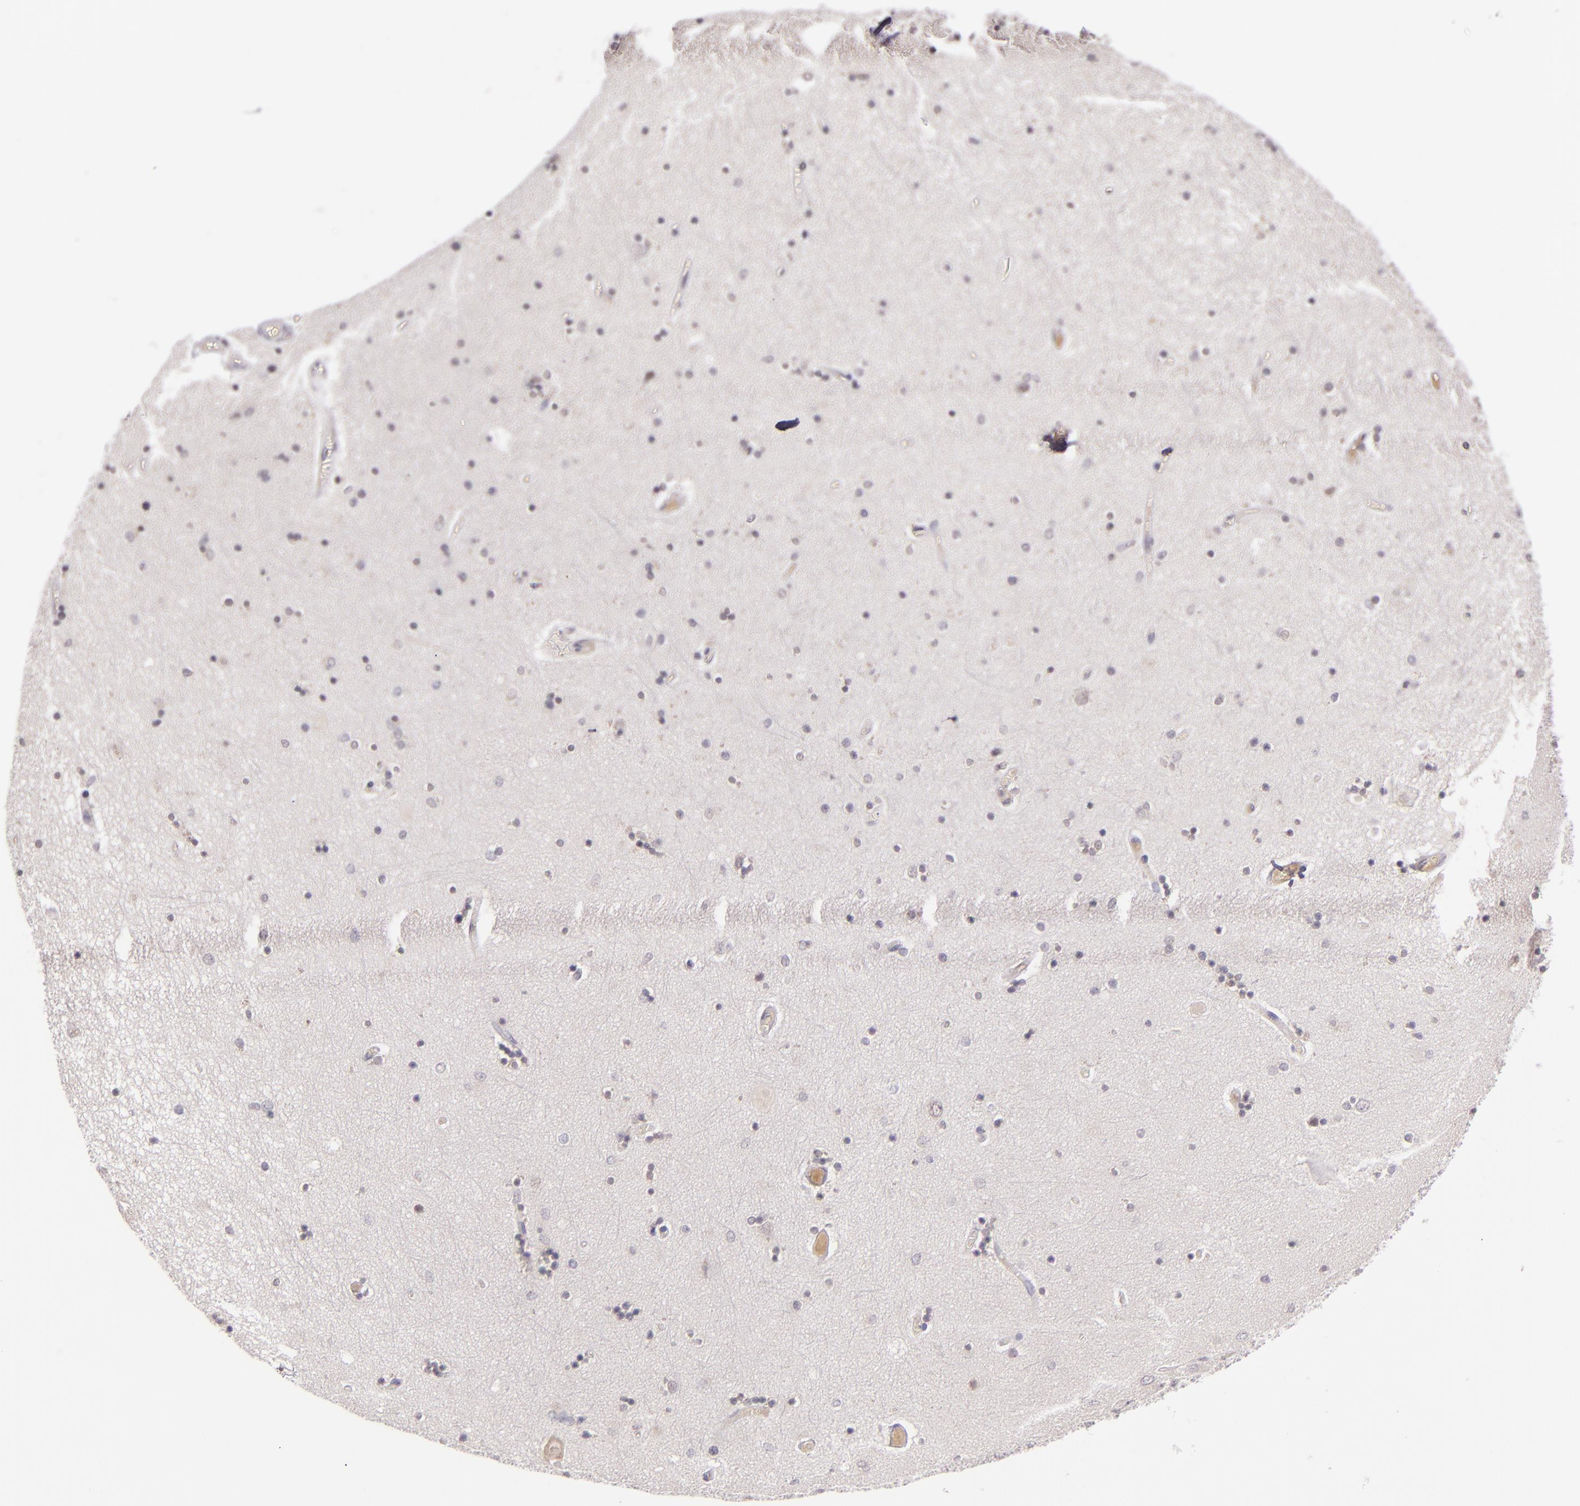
{"staining": {"intensity": "negative", "quantity": "none", "location": "none"}, "tissue": "hippocampus", "cell_type": "Glial cells", "image_type": "normal", "snomed": [{"axis": "morphology", "description": "Normal tissue, NOS"}, {"axis": "topography", "description": "Hippocampus"}], "caption": "Immunohistochemical staining of normal human hippocampus reveals no significant expression in glial cells.", "gene": "CSE1L", "patient": {"sex": "female", "age": 54}}